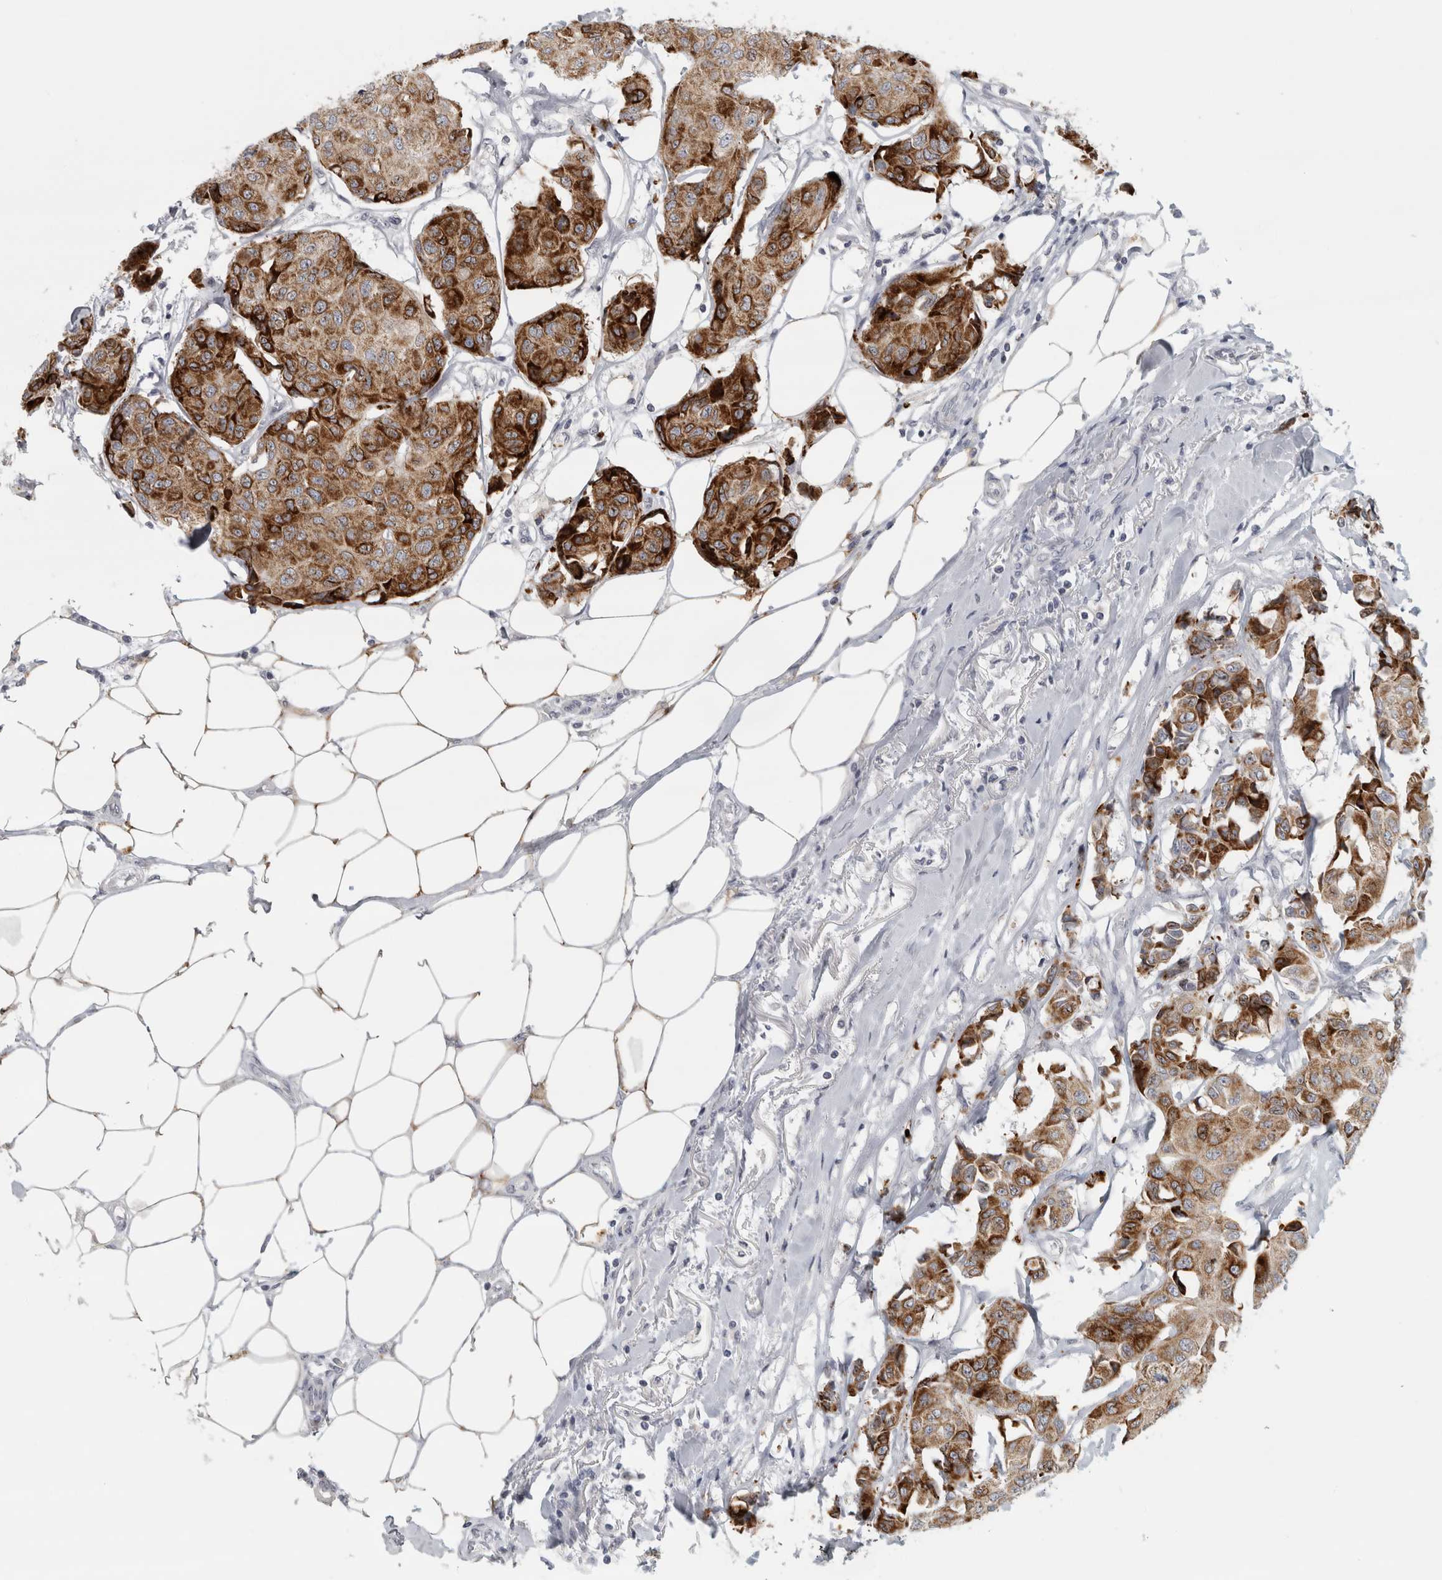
{"staining": {"intensity": "strong", "quantity": ">75%", "location": "cytoplasmic/membranous"}, "tissue": "breast cancer", "cell_type": "Tumor cells", "image_type": "cancer", "snomed": [{"axis": "morphology", "description": "Duct carcinoma"}, {"axis": "topography", "description": "Breast"}], "caption": "DAB (3,3'-diaminobenzidine) immunohistochemical staining of human breast intraductal carcinoma exhibits strong cytoplasmic/membranous protein expression in about >75% of tumor cells.", "gene": "PTPRN2", "patient": {"sex": "female", "age": 80}}